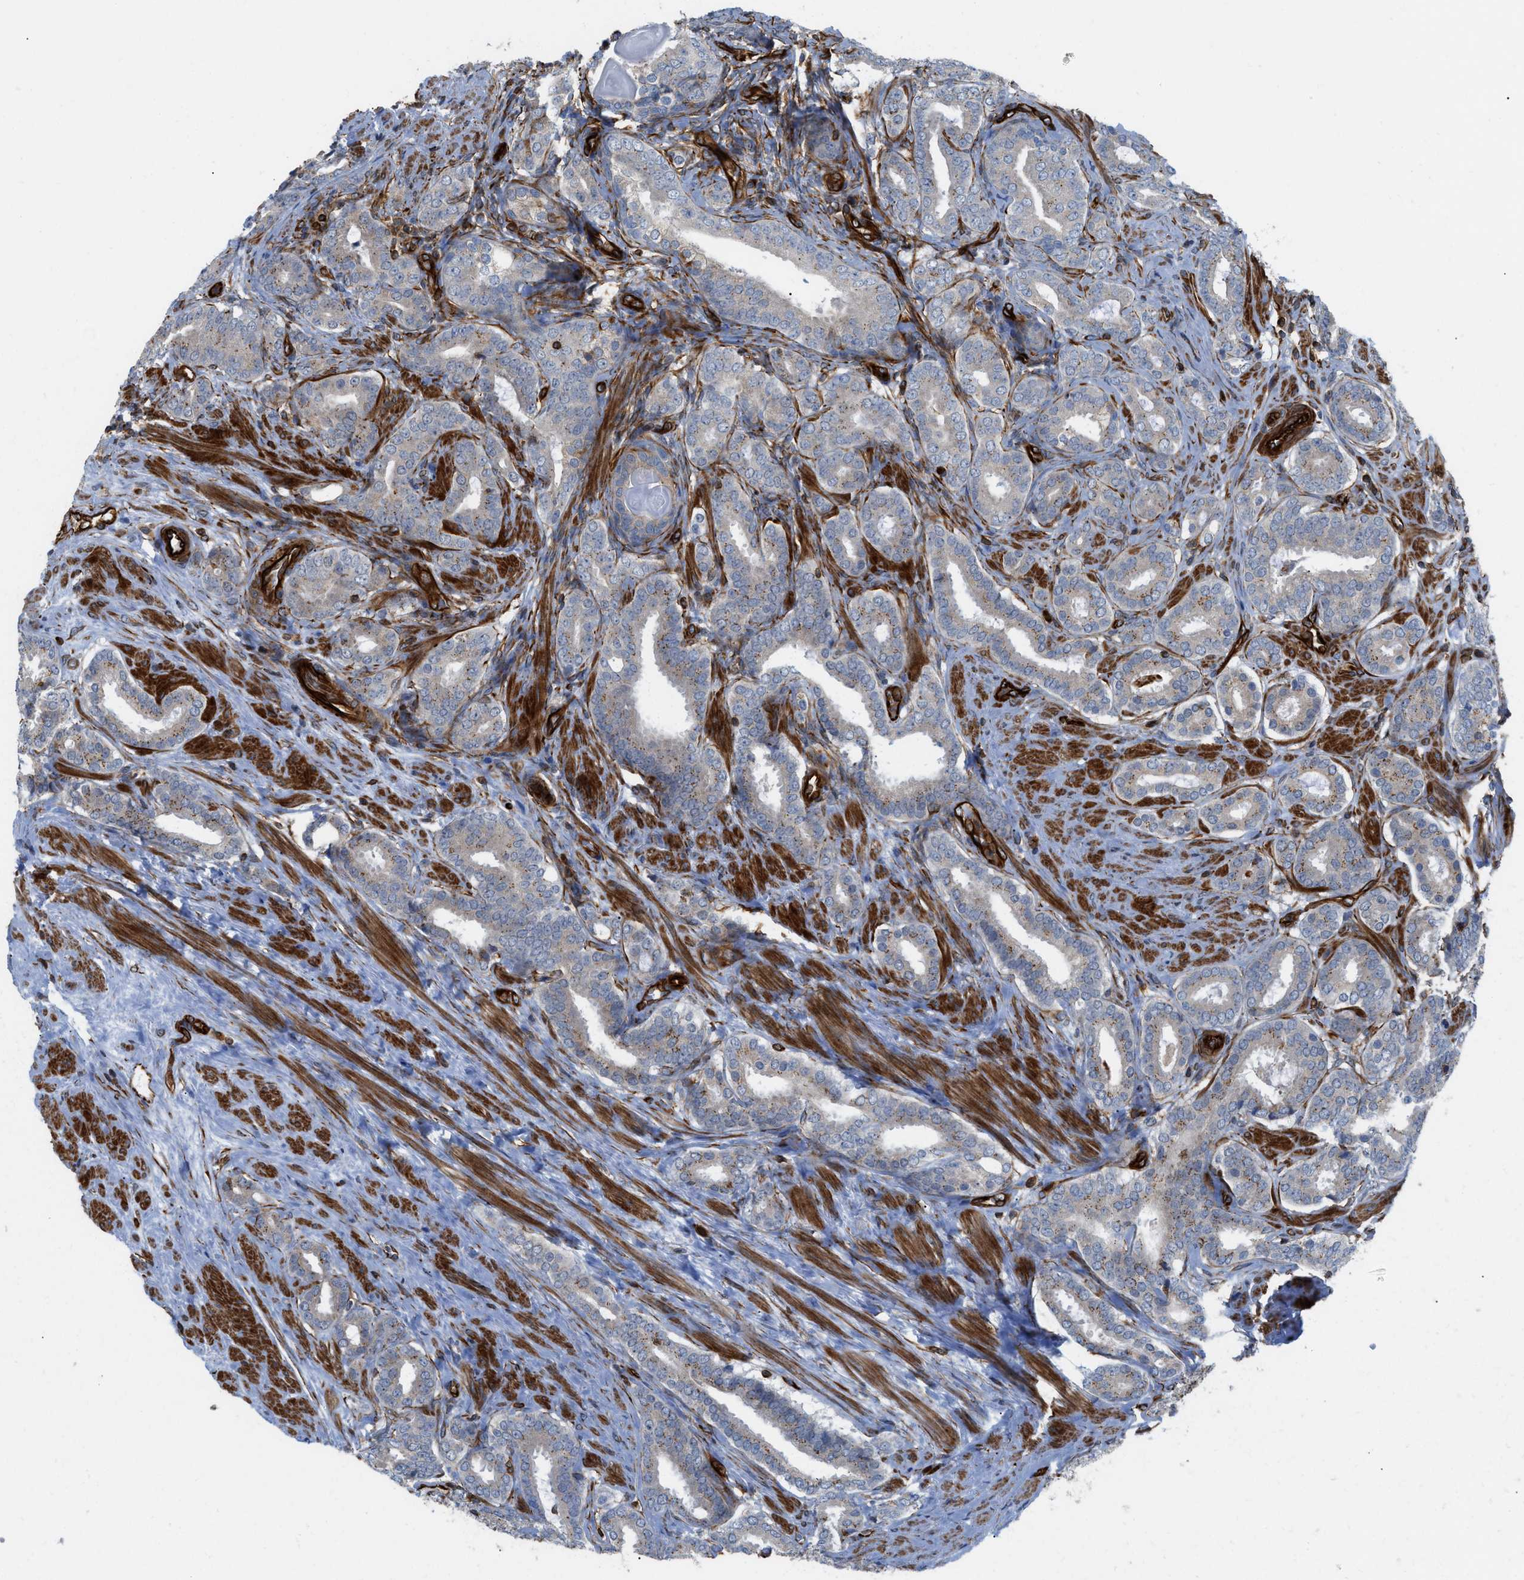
{"staining": {"intensity": "weak", "quantity": "25%-75%", "location": "cytoplasmic/membranous"}, "tissue": "prostate cancer", "cell_type": "Tumor cells", "image_type": "cancer", "snomed": [{"axis": "morphology", "description": "Adenocarcinoma, Low grade"}, {"axis": "topography", "description": "Prostate"}], "caption": "Immunohistochemical staining of human low-grade adenocarcinoma (prostate) demonstrates low levels of weak cytoplasmic/membranous protein expression in approximately 25%-75% of tumor cells.", "gene": "PTPRE", "patient": {"sex": "male", "age": 69}}